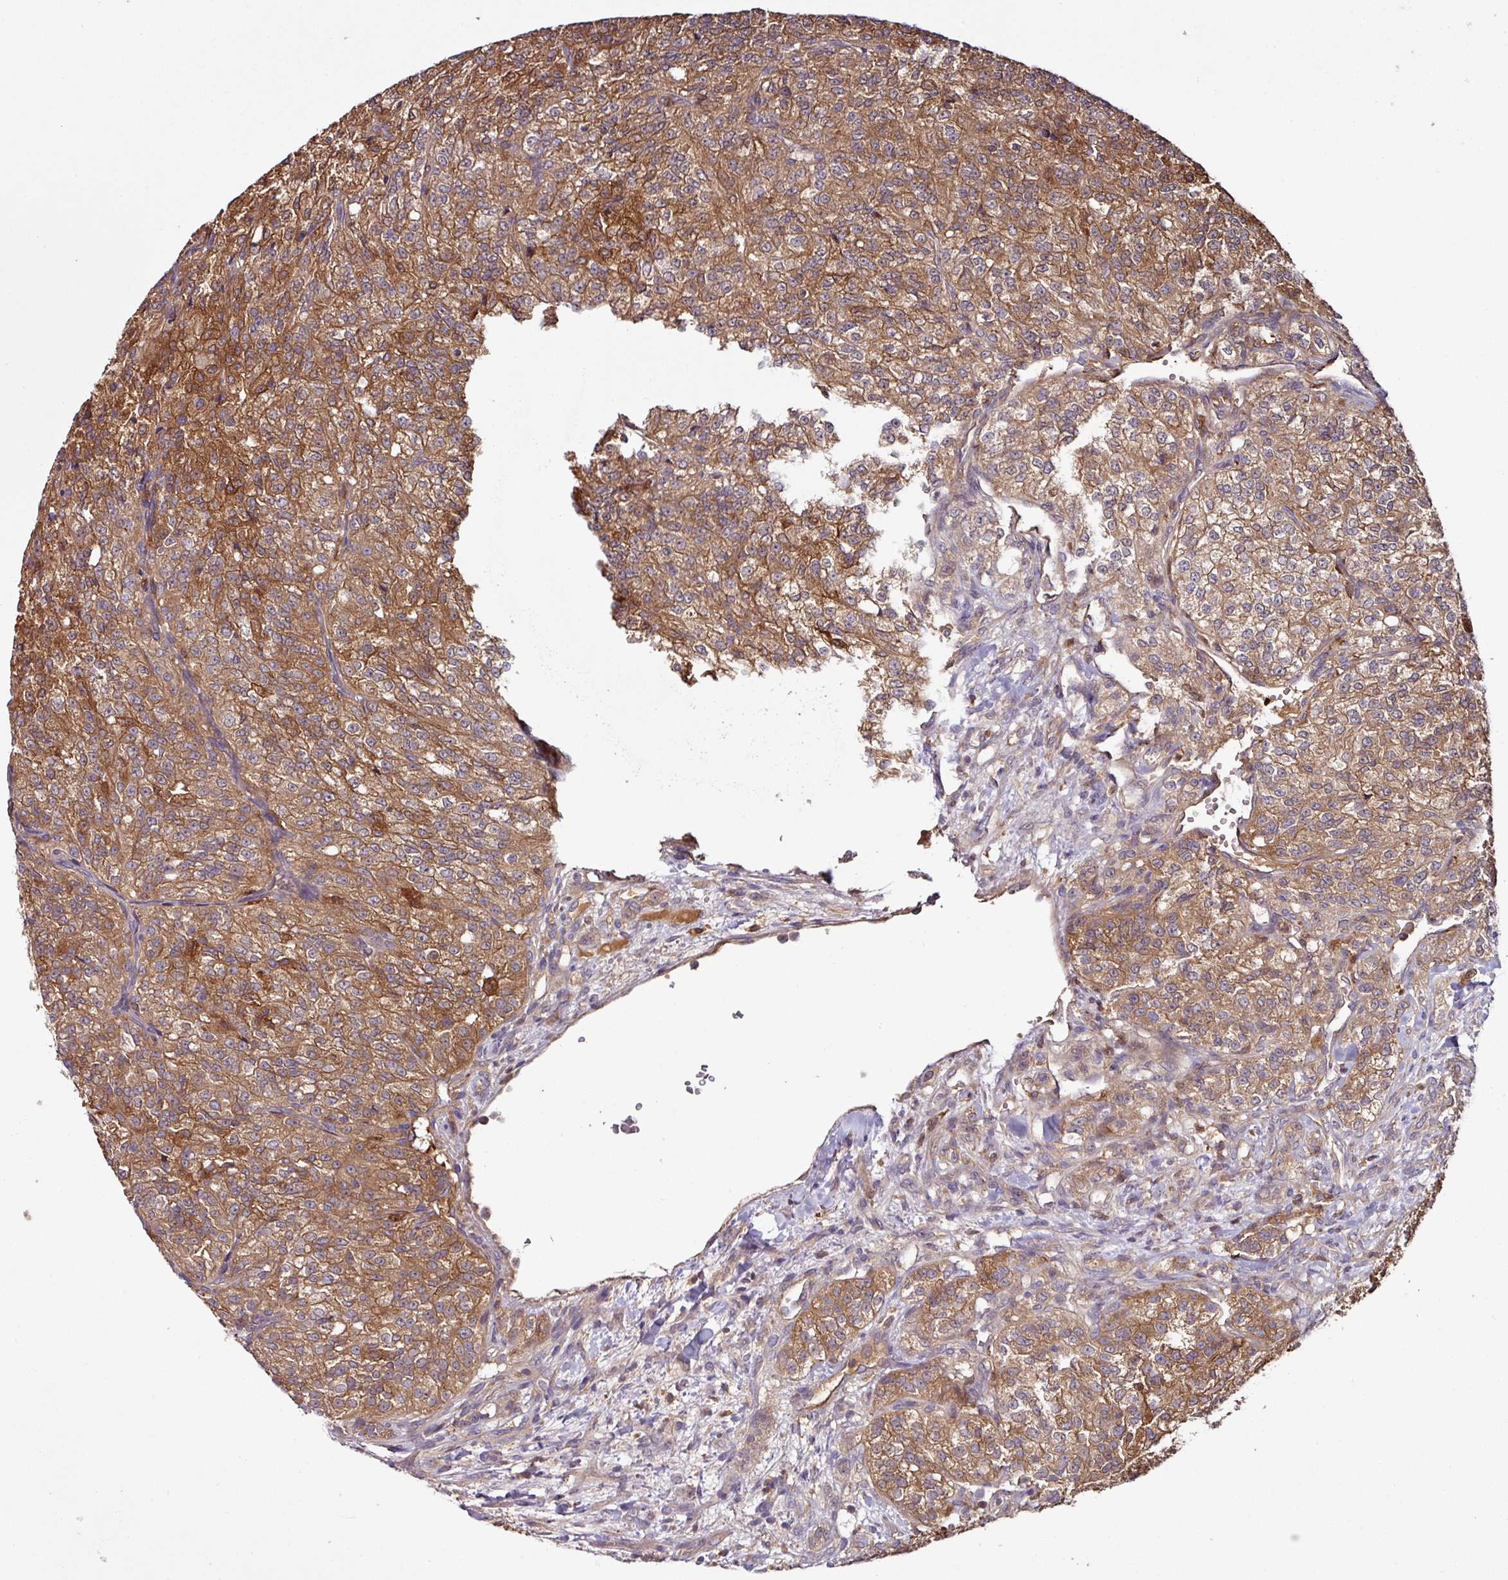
{"staining": {"intensity": "strong", "quantity": ">75%", "location": "cytoplasmic/membranous"}, "tissue": "renal cancer", "cell_type": "Tumor cells", "image_type": "cancer", "snomed": [{"axis": "morphology", "description": "Adenocarcinoma, NOS"}, {"axis": "topography", "description": "Kidney"}], "caption": "A photomicrograph of human renal adenocarcinoma stained for a protein exhibits strong cytoplasmic/membranous brown staining in tumor cells.", "gene": "GNPDA1", "patient": {"sex": "female", "age": 63}}